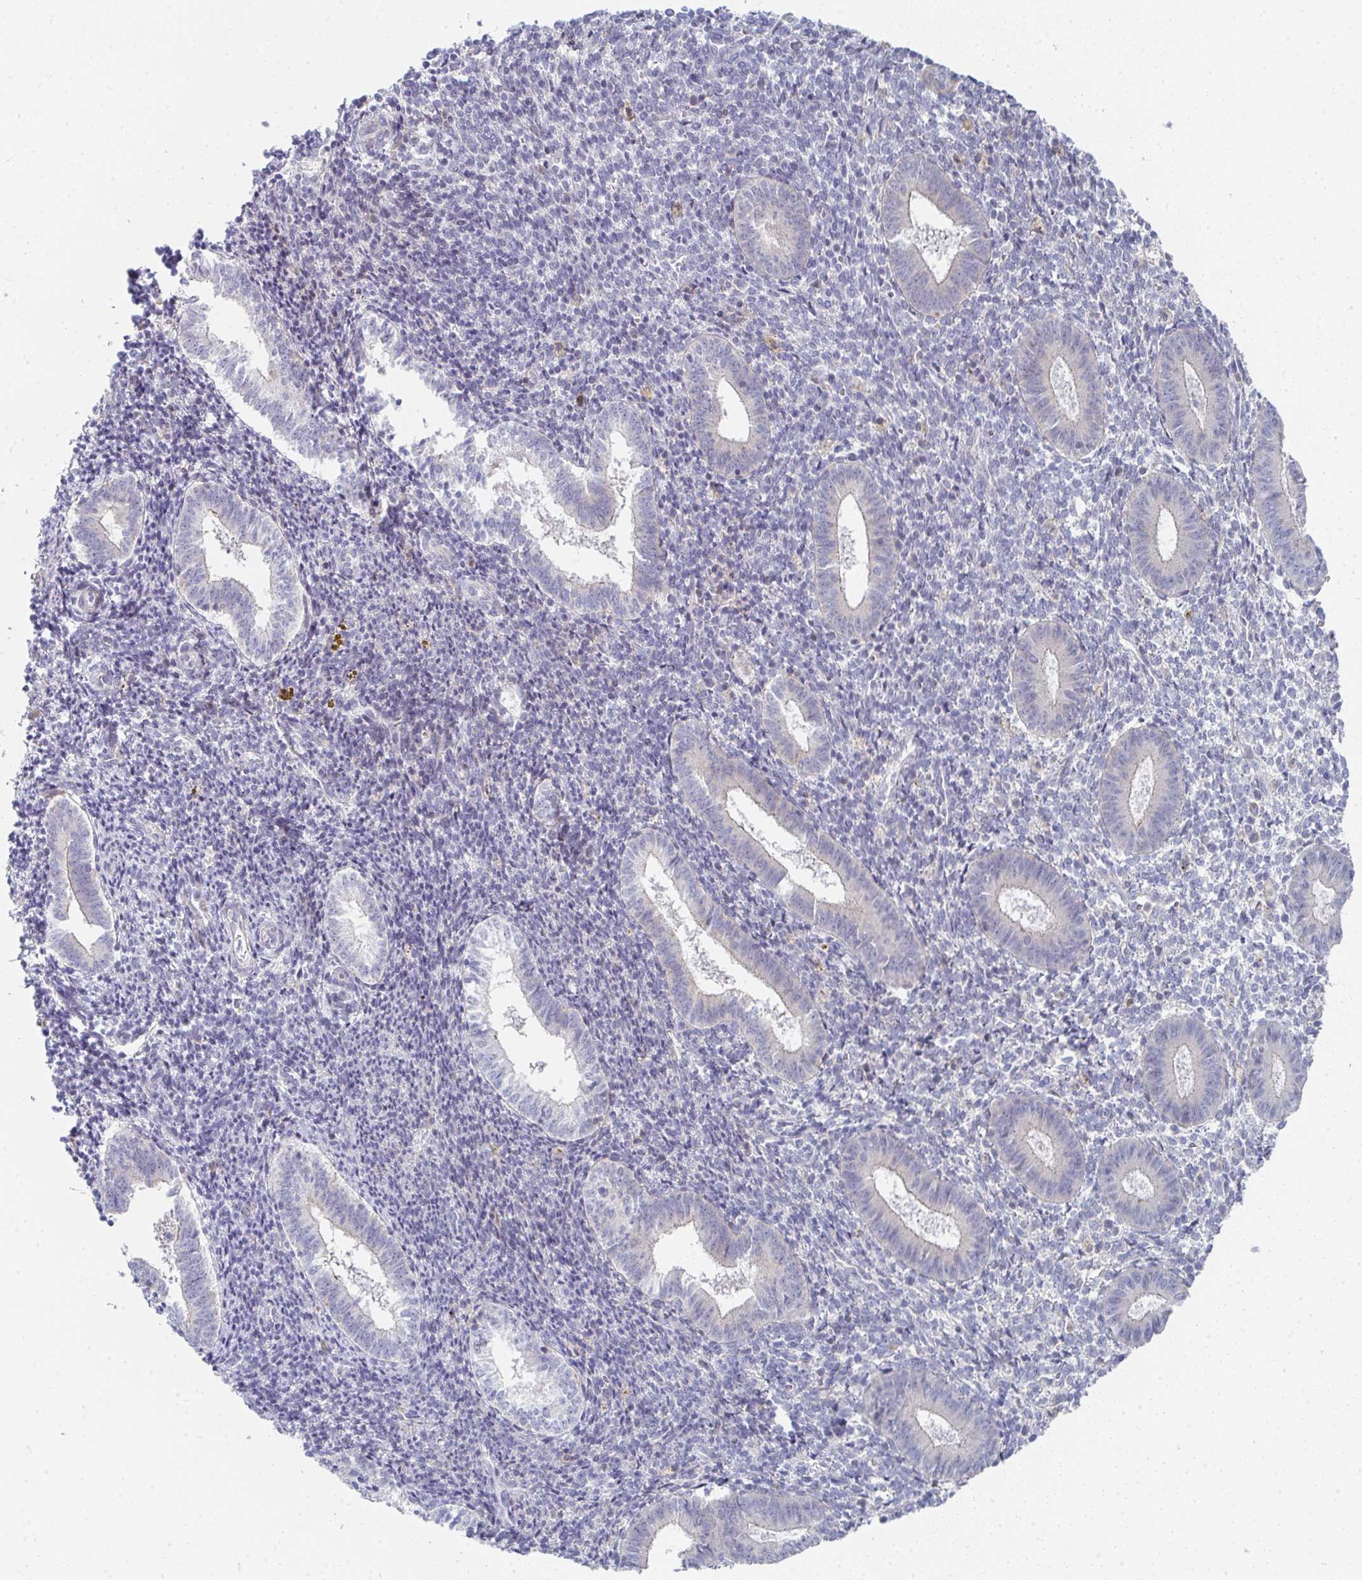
{"staining": {"intensity": "negative", "quantity": "none", "location": "none"}, "tissue": "endometrium", "cell_type": "Cells in endometrial stroma", "image_type": "normal", "snomed": [{"axis": "morphology", "description": "Normal tissue, NOS"}, {"axis": "topography", "description": "Endometrium"}], "caption": "Micrograph shows no protein staining in cells in endometrial stroma of unremarkable endometrium.", "gene": "KLHL33", "patient": {"sex": "female", "age": 25}}